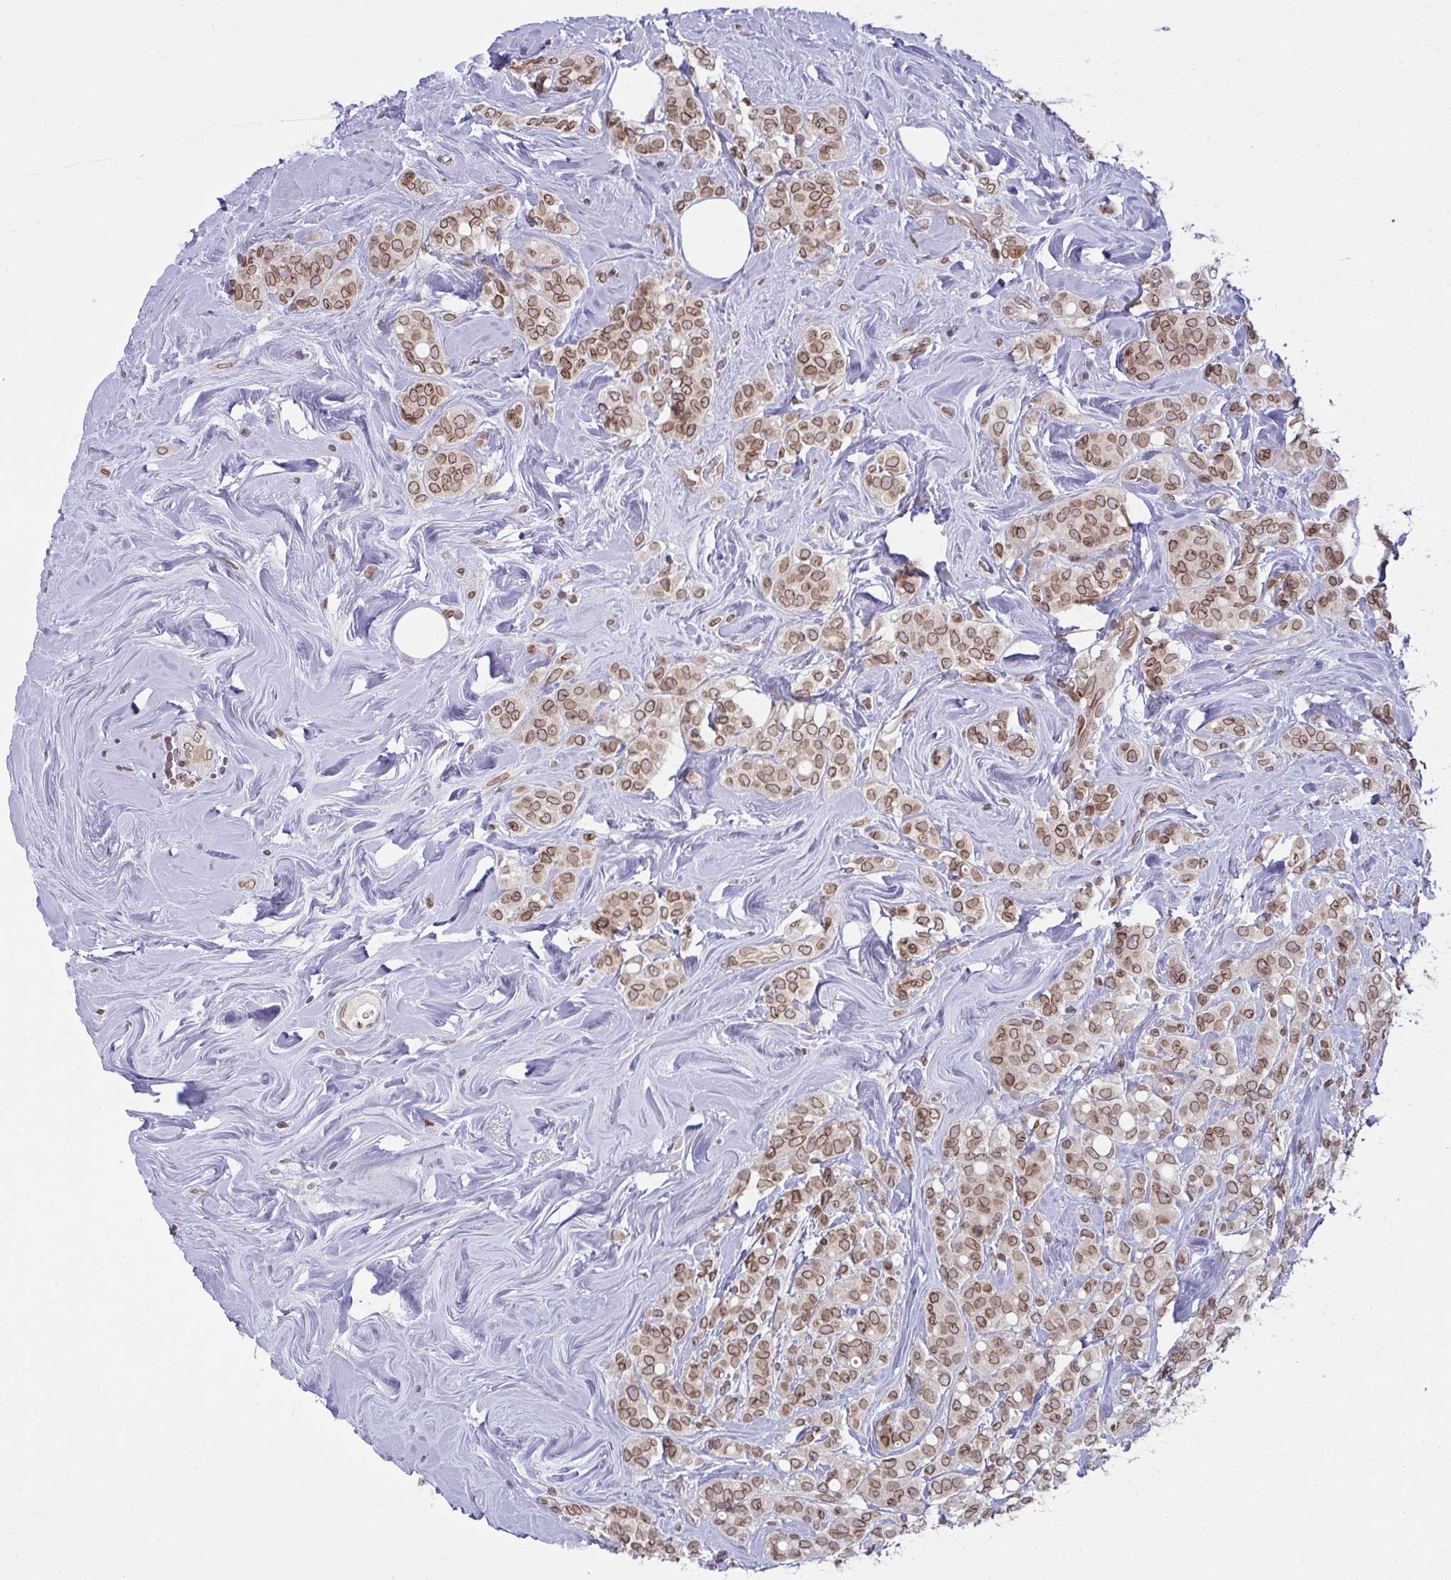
{"staining": {"intensity": "moderate", "quantity": ">75%", "location": "cytoplasmic/membranous,nuclear"}, "tissue": "breast cancer", "cell_type": "Tumor cells", "image_type": "cancer", "snomed": [{"axis": "morphology", "description": "Lobular carcinoma"}, {"axis": "topography", "description": "Breast"}], "caption": "Immunohistochemical staining of lobular carcinoma (breast) displays moderate cytoplasmic/membranous and nuclear protein staining in about >75% of tumor cells.", "gene": "RANBP2", "patient": {"sex": "female", "age": 68}}